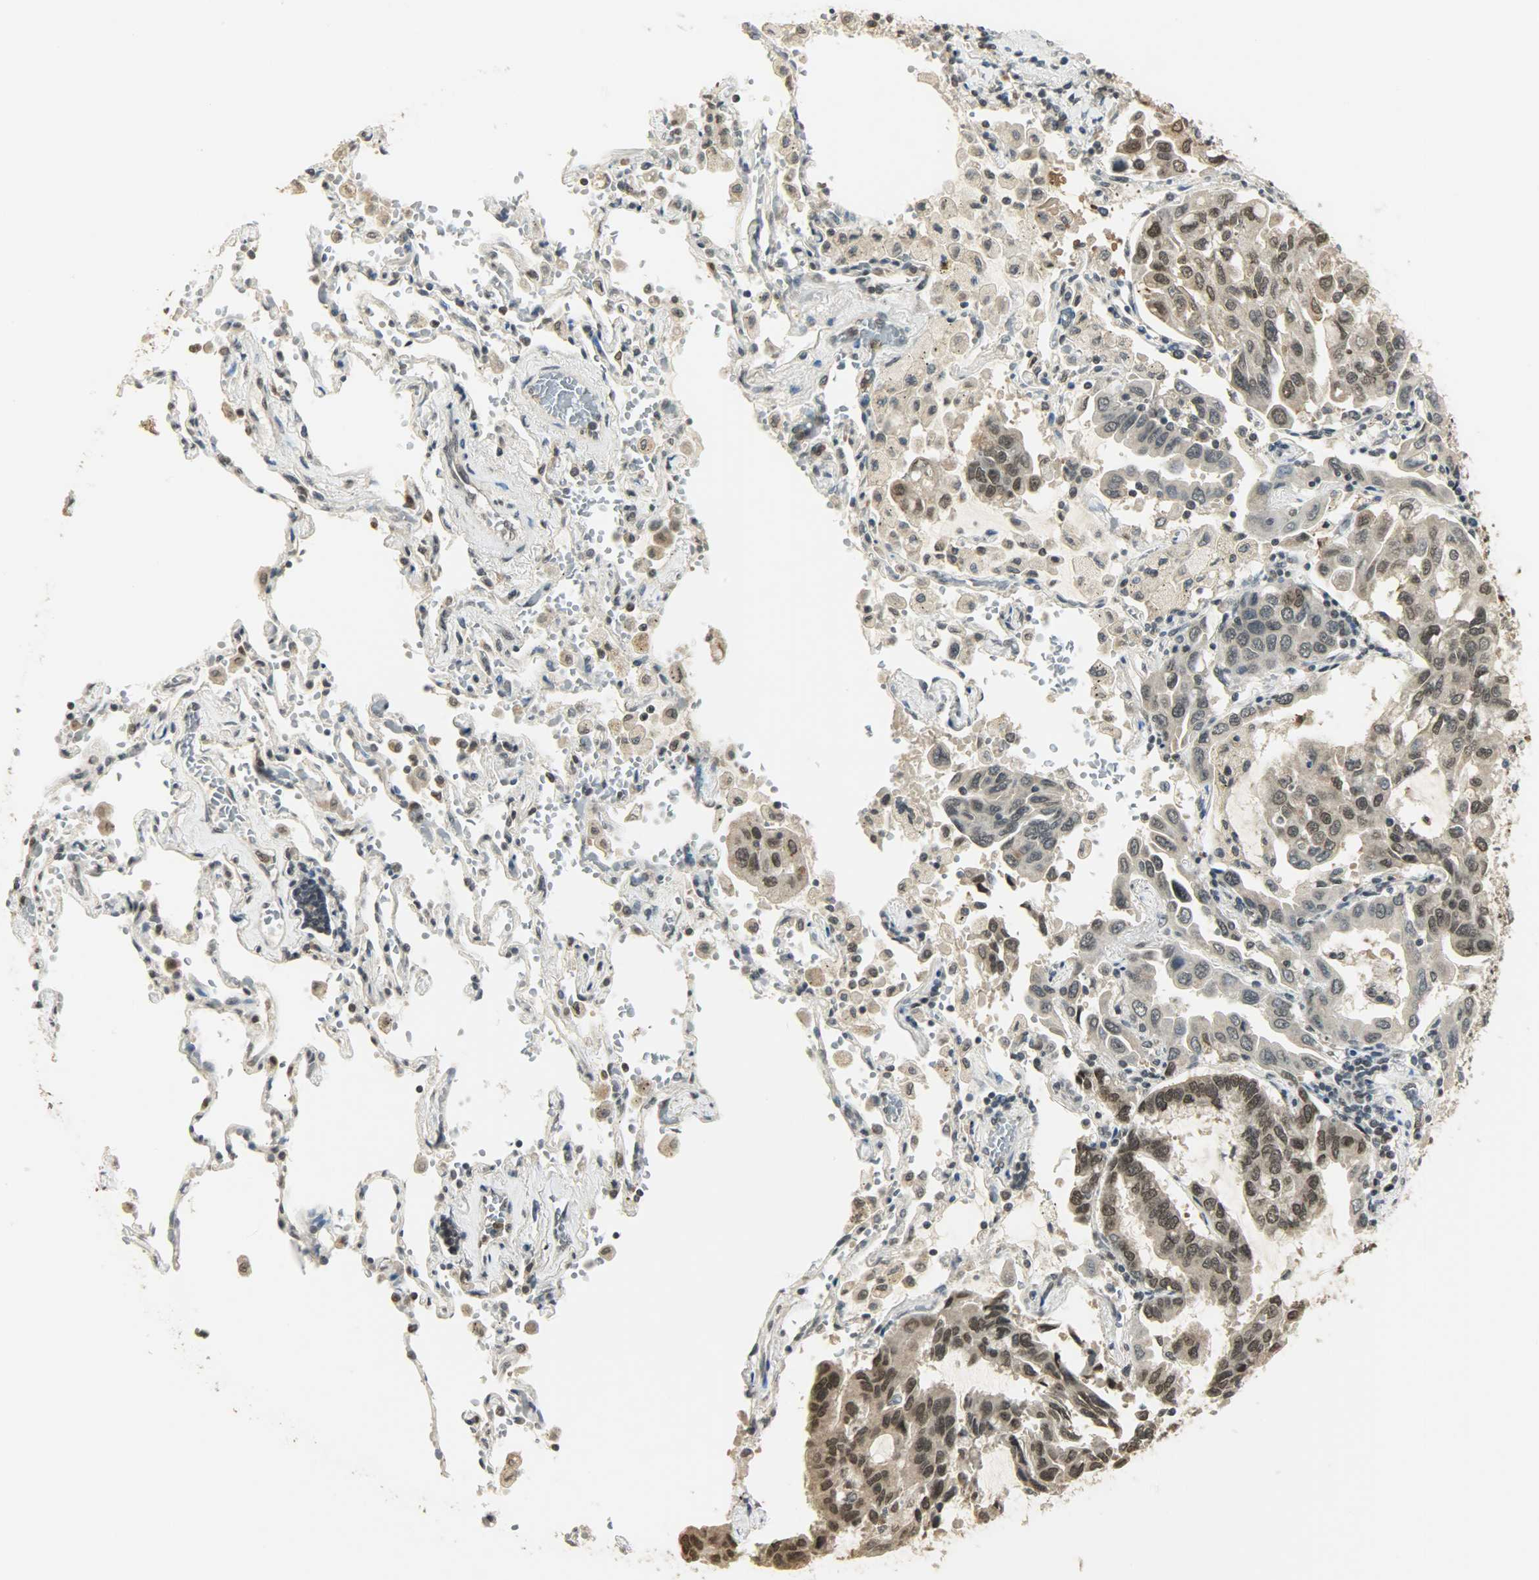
{"staining": {"intensity": "weak", "quantity": "25%-75%", "location": "nuclear"}, "tissue": "lung cancer", "cell_type": "Tumor cells", "image_type": "cancer", "snomed": [{"axis": "morphology", "description": "Adenocarcinoma, NOS"}, {"axis": "topography", "description": "Lung"}], "caption": "This micrograph exhibits lung cancer (adenocarcinoma) stained with immunohistochemistry (IHC) to label a protein in brown. The nuclear of tumor cells show weak positivity for the protein. Nuclei are counter-stained blue.", "gene": "SMARCA5", "patient": {"sex": "male", "age": 64}}